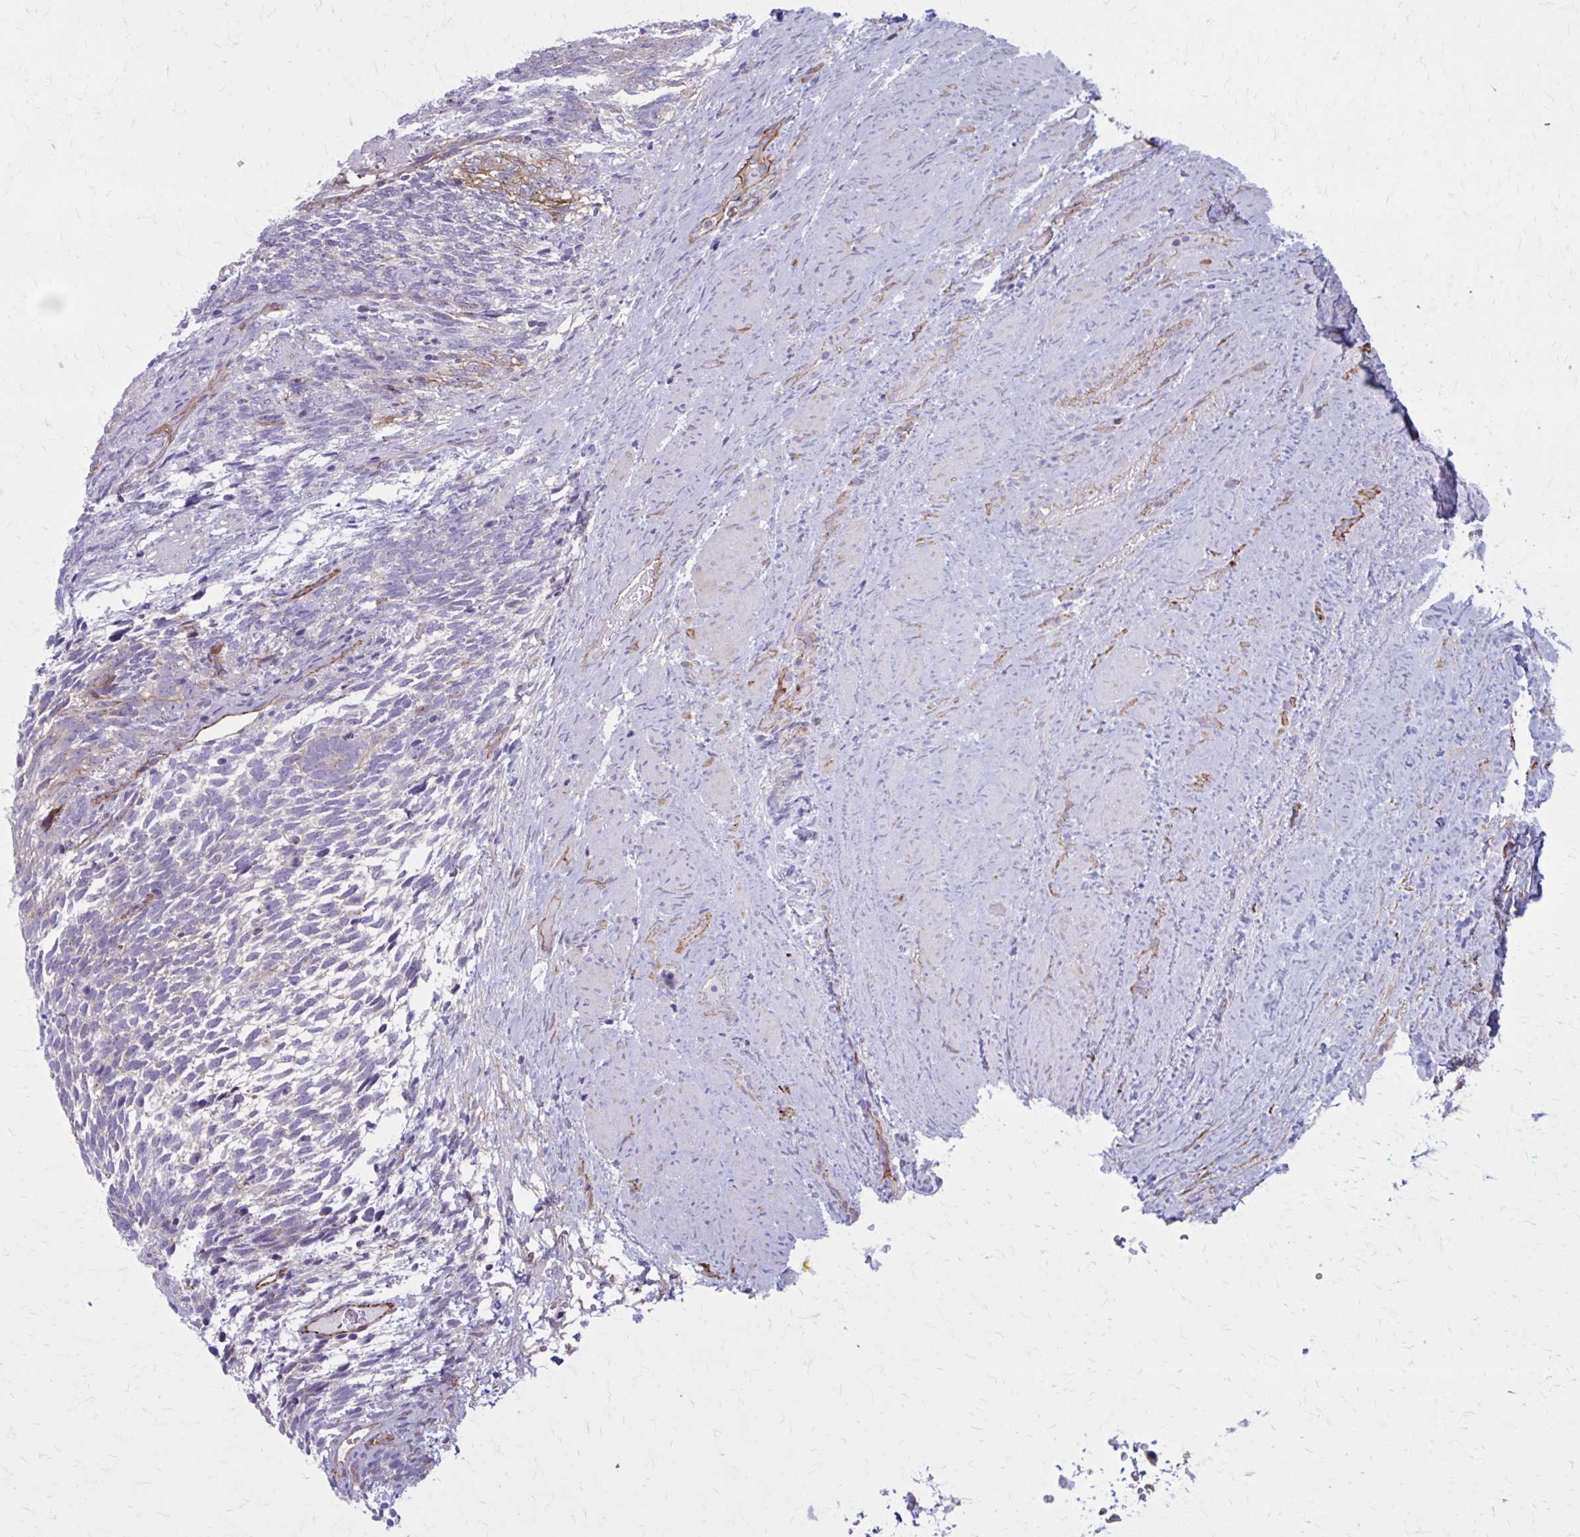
{"staining": {"intensity": "moderate", "quantity": "<25%", "location": "cytoplasmic/membranous"}, "tissue": "testis cancer", "cell_type": "Tumor cells", "image_type": "cancer", "snomed": [{"axis": "morphology", "description": "Carcinoma, Embryonal, NOS"}, {"axis": "topography", "description": "Testis"}], "caption": "Brown immunohistochemical staining in human embryonal carcinoma (testis) shows moderate cytoplasmic/membranous positivity in approximately <25% of tumor cells.", "gene": "ZDHHC7", "patient": {"sex": "male", "age": 23}}